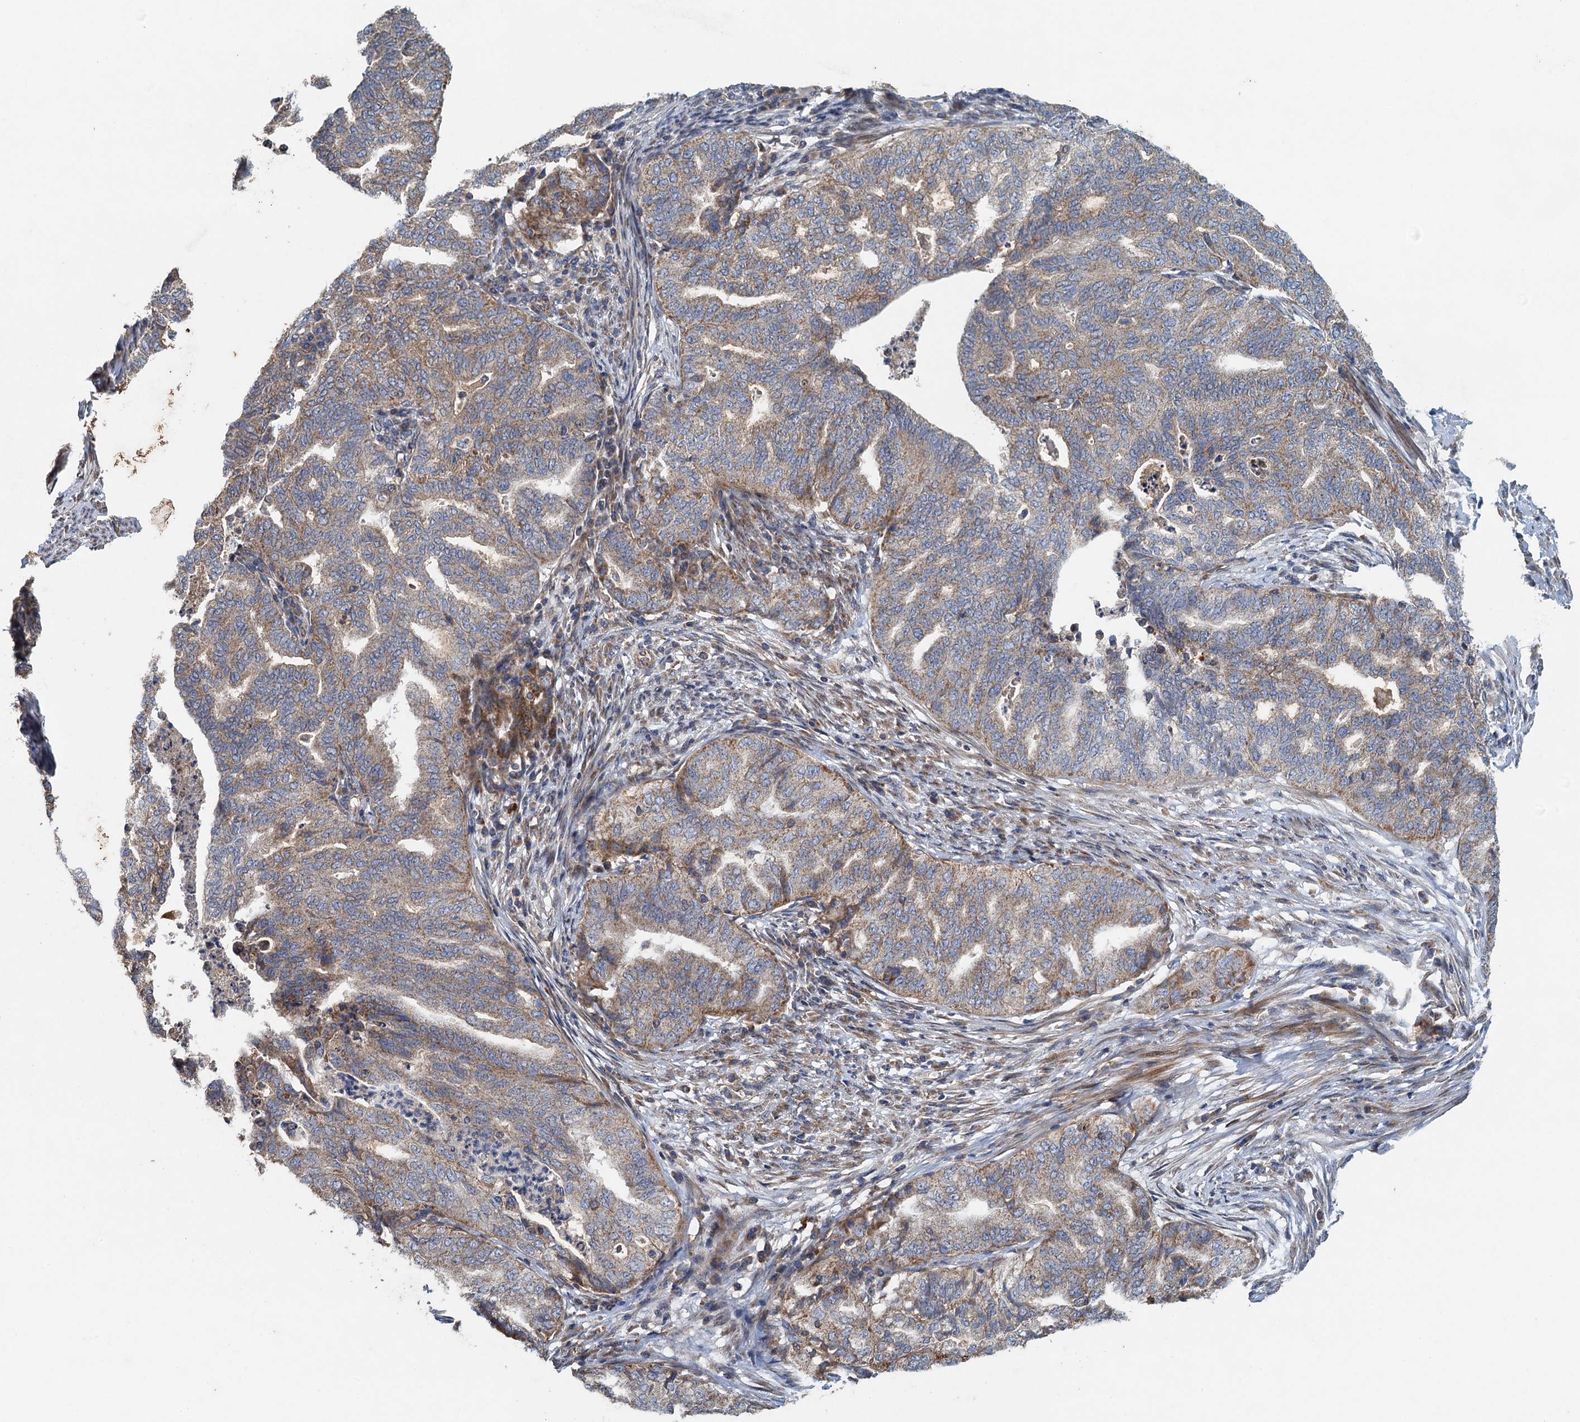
{"staining": {"intensity": "moderate", "quantity": "25%-75%", "location": "cytoplasmic/membranous"}, "tissue": "endometrial cancer", "cell_type": "Tumor cells", "image_type": "cancer", "snomed": [{"axis": "morphology", "description": "Adenocarcinoma, NOS"}, {"axis": "topography", "description": "Endometrium"}], "caption": "IHC micrograph of neoplastic tissue: human endometrial adenocarcinoma stained using IHC reveals medium levels of moderate protein expression localized specifically in the cytoplasmic/membranous of tumor cells, appearing as a cytoplasmic/membranous brown color.", "gene": "BCS1L", "patient": {"sex": "female", "age": 79}}